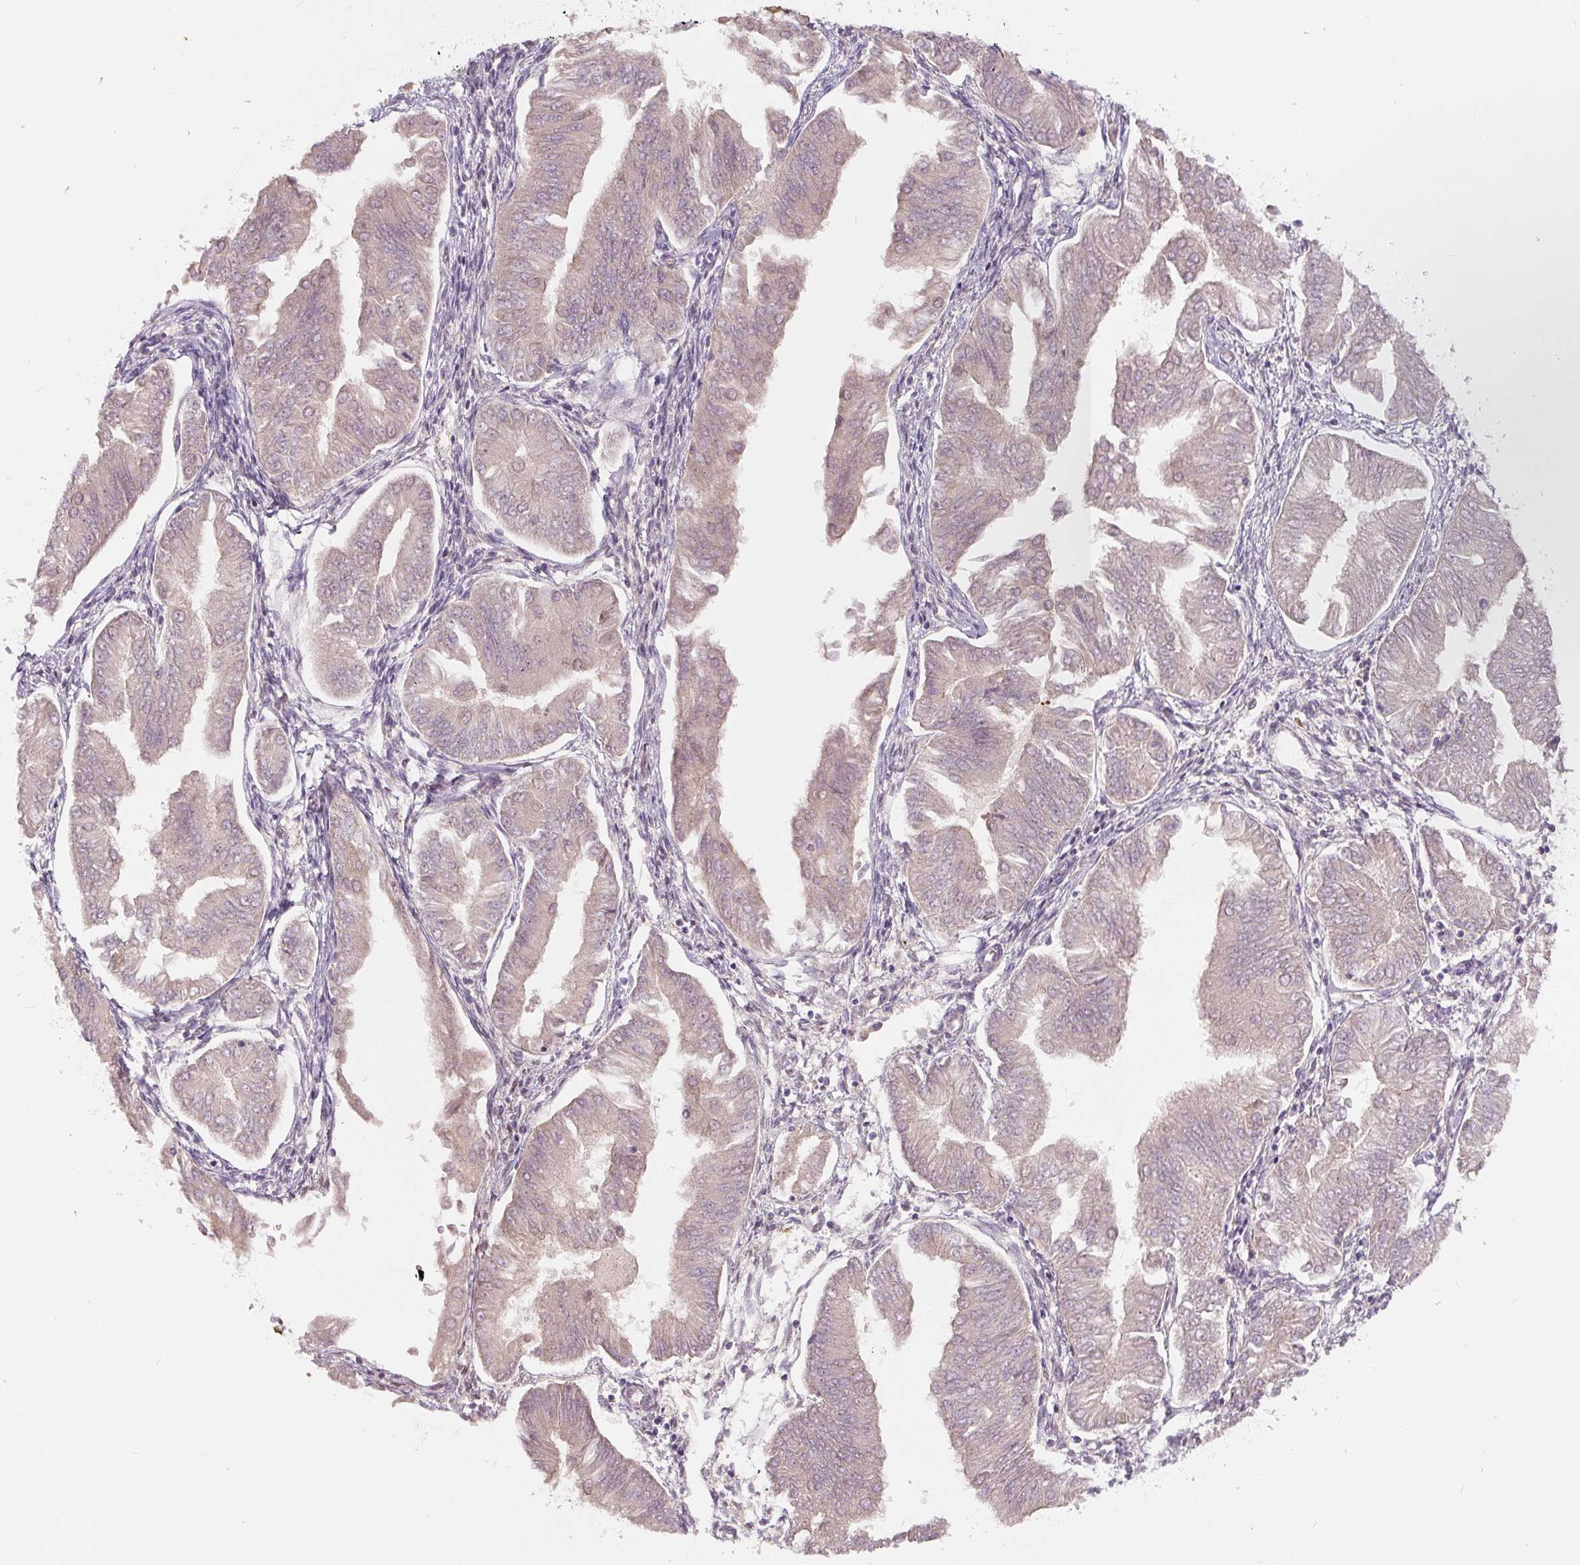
{"staining": {"intensity": "weak", "quantity": "25%-75%", "location": "cytoplasmic/membranous"}, "tissue": "endometrial cancer", "cell_type": "Tumor cells", "image_type": "cancer", "snomed": [{"axis": "morphology", "description": "Adenocarcinoma, NOS"}, {"axis": "topography", "description": "Endometrium"}], "caption": "The photomicrograph reveals a brown stain indicating the presence of a protein in the cytoplasmic/membranous of tumor cells in endometrial cancer.", "gene": "PWWP3B", "patient": {"sex": "female", "age": 53}}